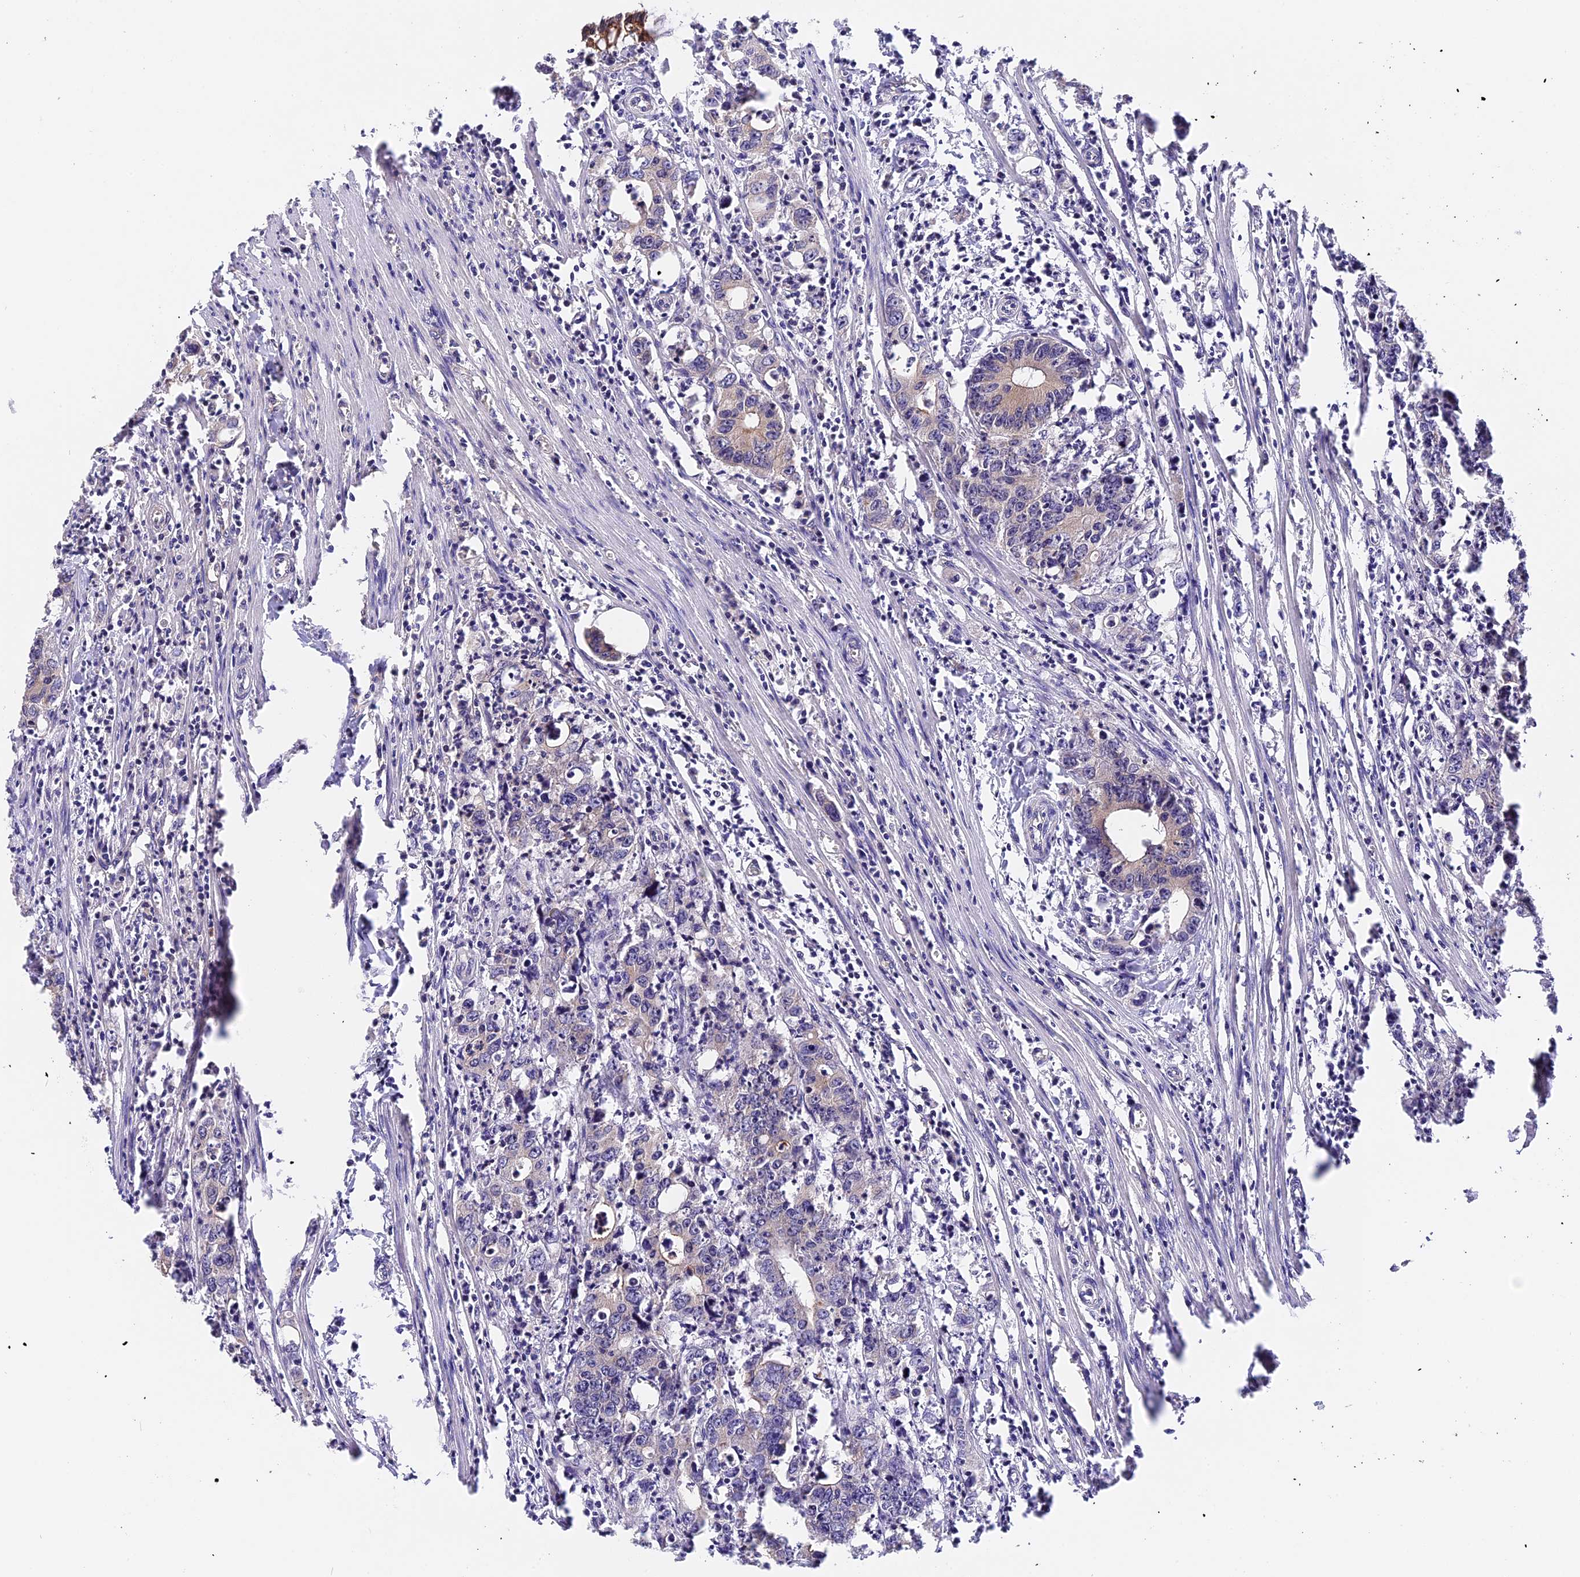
{"staining": {"intensity": "moderate", "quantity": "<25%", "location": "cytoplasmic/membranous"}, "tissue": "colorectal cancer", "cell_type": "Tumor cells", "image_type": "cancer", "snomed": [{"axis": "morphology", "description": "Adenocarcinoma, NOS"}, {"axis": "topography", "description": "Colon"}], "caption": "A photomicrograph of colorectal cancer (adenocarcinoma) stained for a protein reveals moderate cytoplasmic/membranous brown staining in tumor cells. (DAB (3,3'-diaminobenzidine) IHC, brown staining for protein, blue staining for nuclei).", "gene": "TRMT1", "patient": {"sex": "female", "age": 75}}